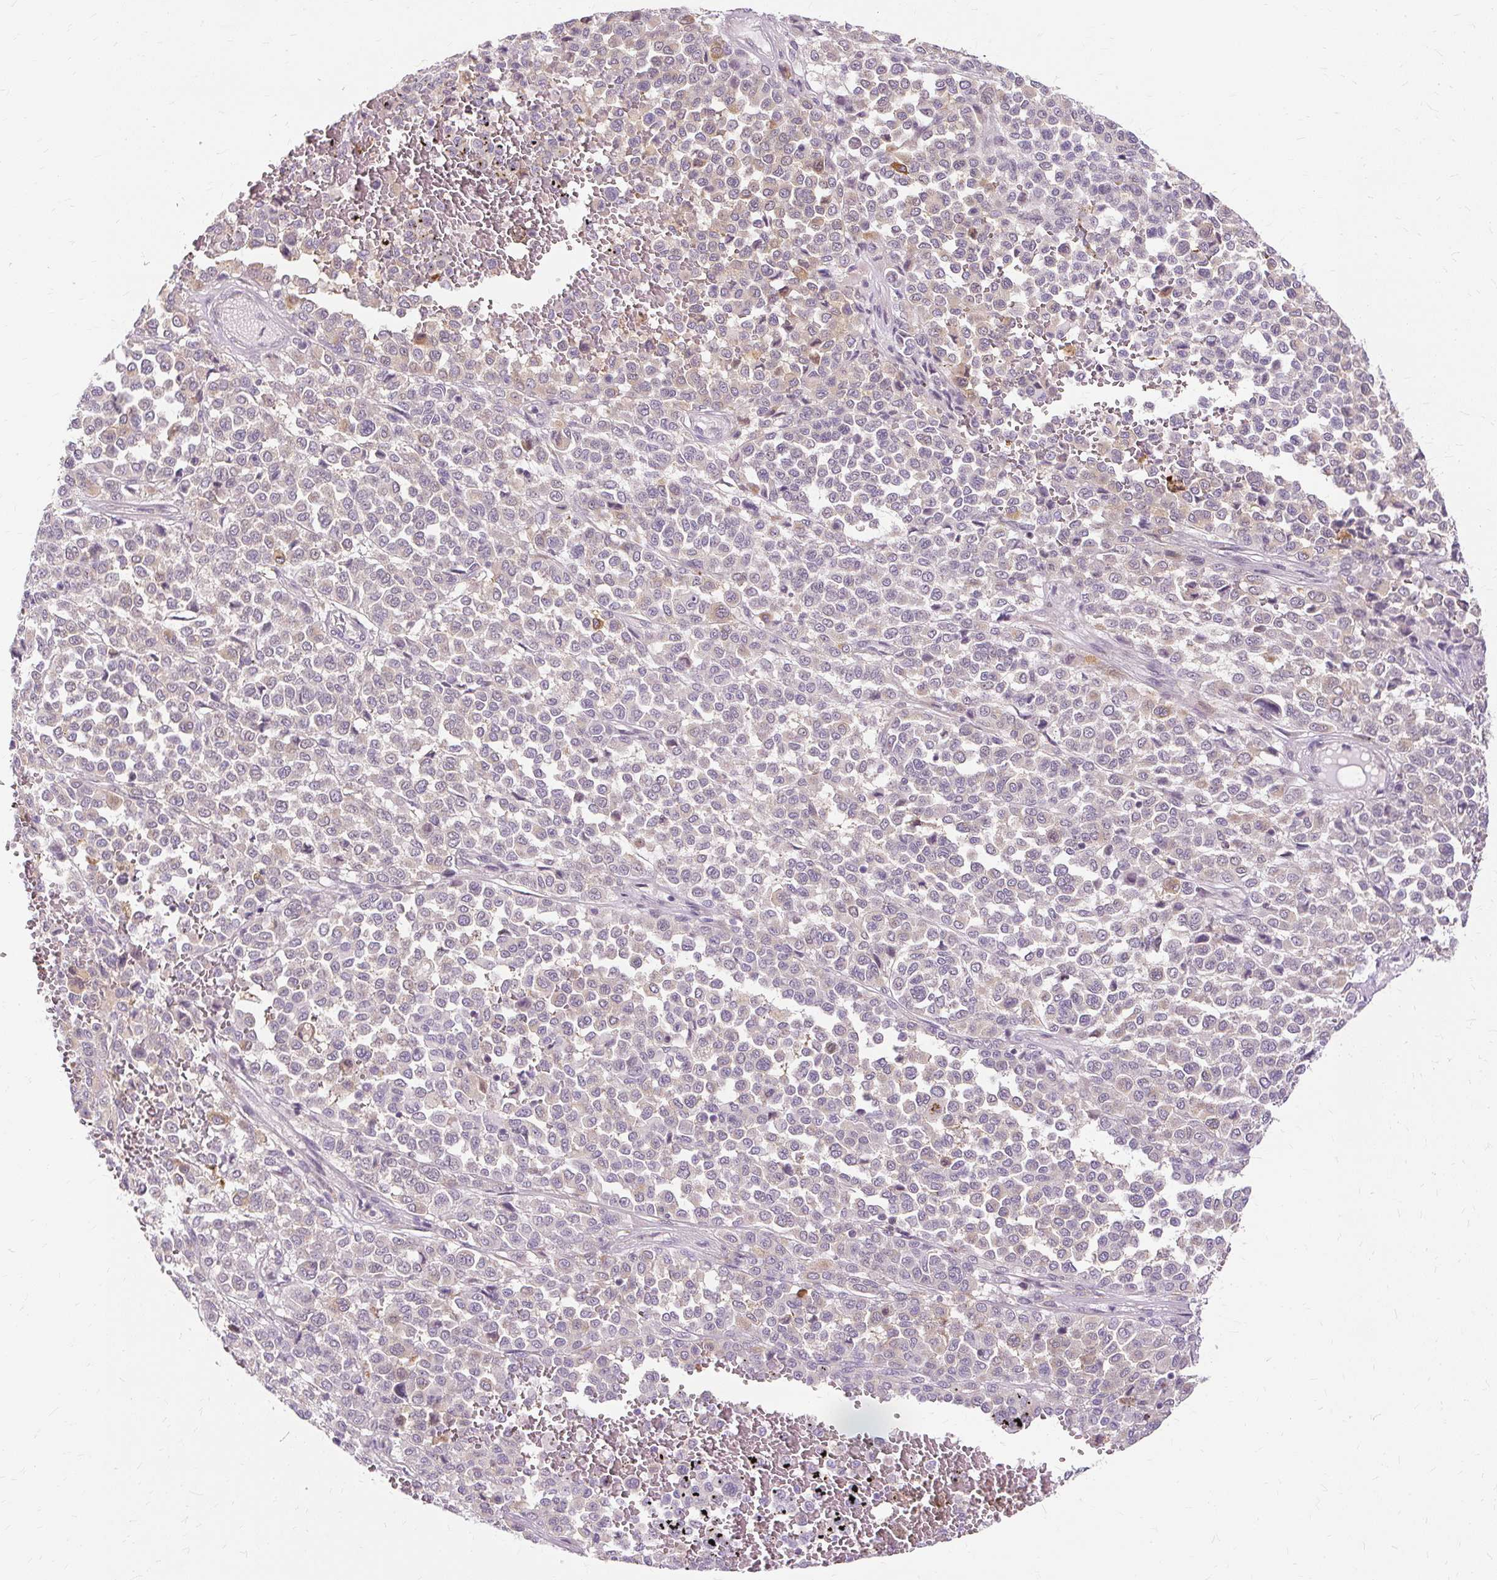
{"staining": {"intensity": "moderate", "quantity": "<25%", "location": "cytoplasmic/membranous"}, "tissue": "melanoma", "cell_type": "Tumor cells", "image_type": "cancer", "snomed": [{"axis": "morphology", "description": "Malignant melanoma, Metastatic site"}, {"axis": "topography", "description": "Pancreas"}], "caption": "High-power microscopy captured an IHC image of malignant melanoma (metastatic site), revealing moderate cytoplasmic/membranous expression in about <25% of tumor cells.", "gene": "MMACHC", "patient": {"sex": "female", "age": 30}}